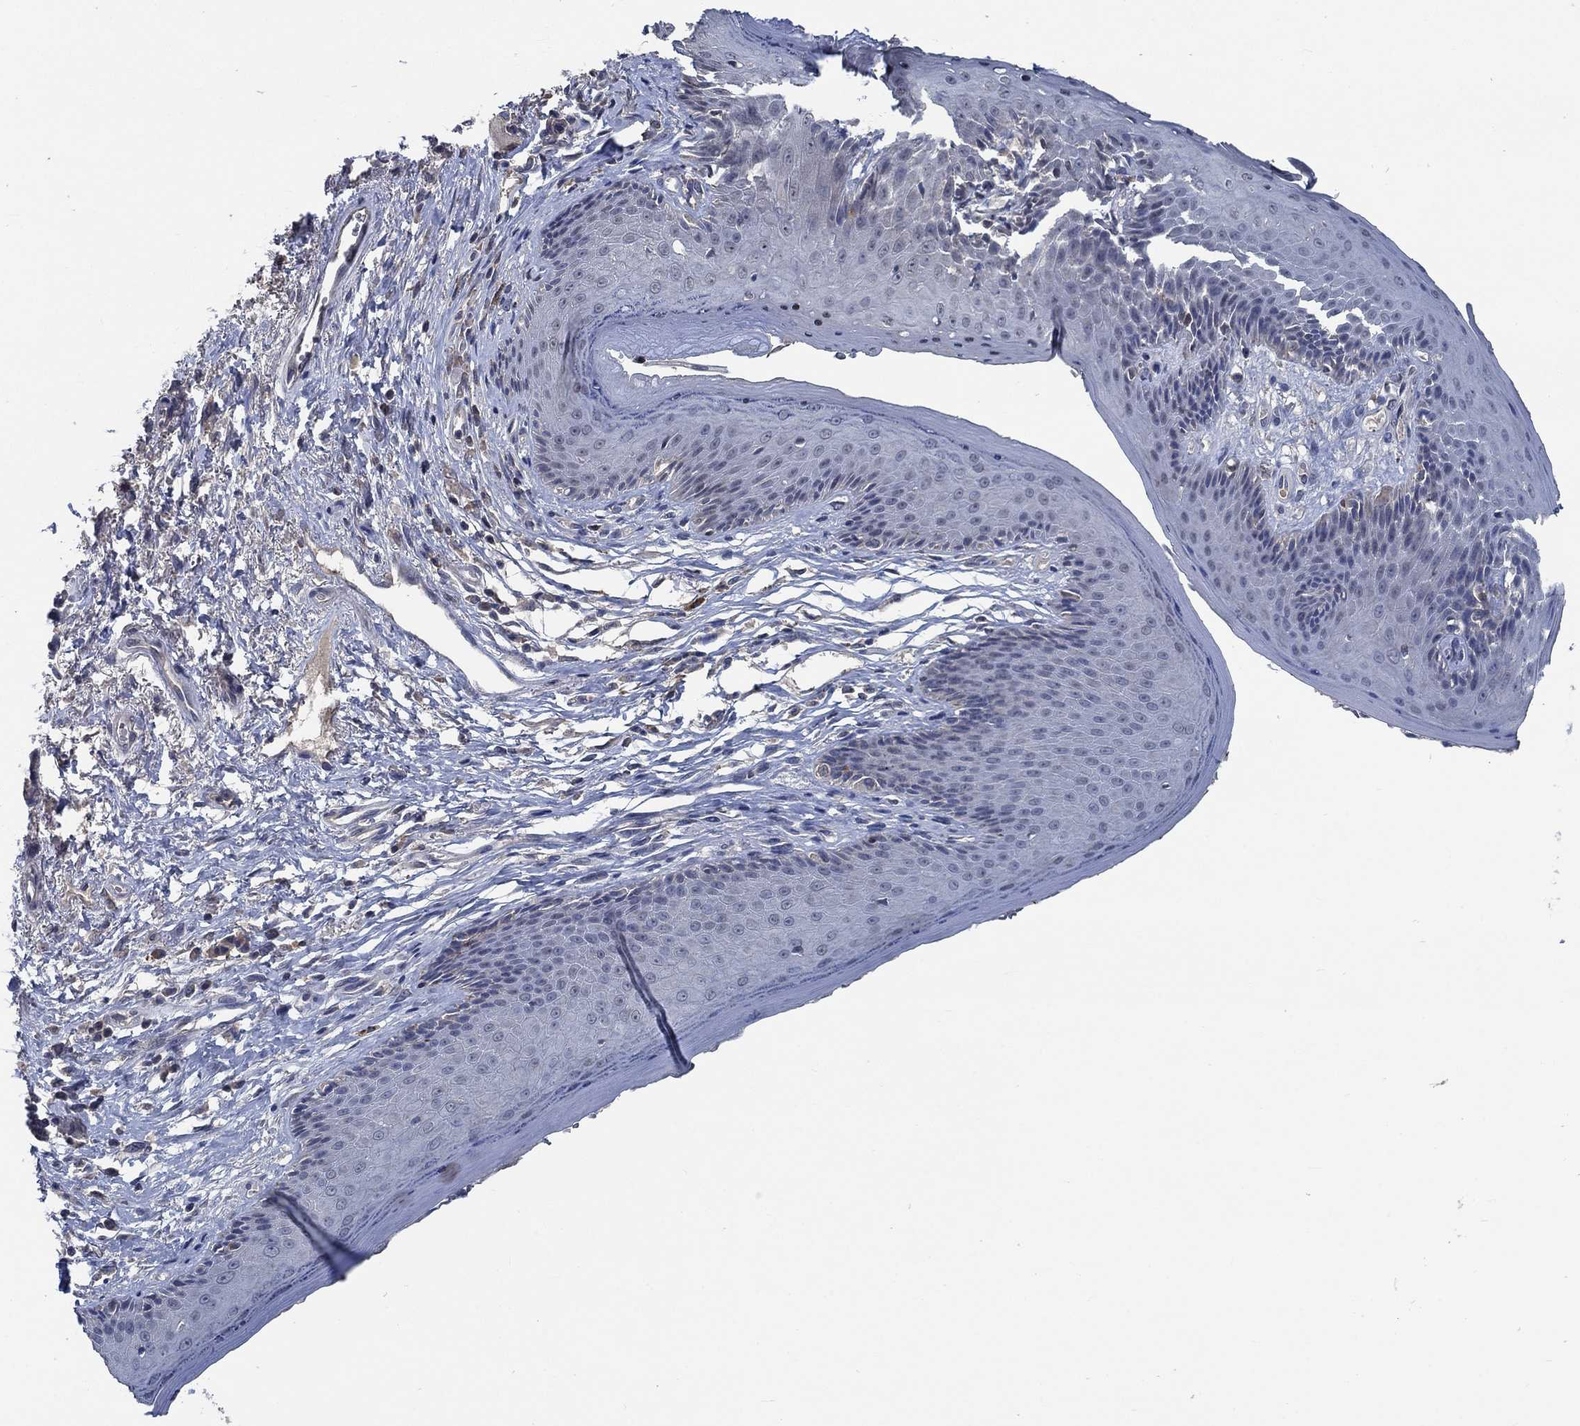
{"staining": {"intensity": "negative", "quantity": "none", "location": "none"}, "tissue": "skin", "cell_type": "Epidermal cells", "image_type": "normal", "snomed": [{"axis": "morphology", "description": "Normal tissue, NOS"}, {"axis": "morphology", "description": "Adenocarcinoma, NOS"}, {"axis": "topography", "description": "Rectum"}, {"axis": "topography", "description": "Anal"}], "caption": "This is a histopathology image of IHC staining of unremarkable skin, which shows no staining in epidermal cells. (Immunohistochemistry, brightfield microscopy, high magnification).", "gene": "OBSCN", "patient": {"sex": "female", "age": 68}}